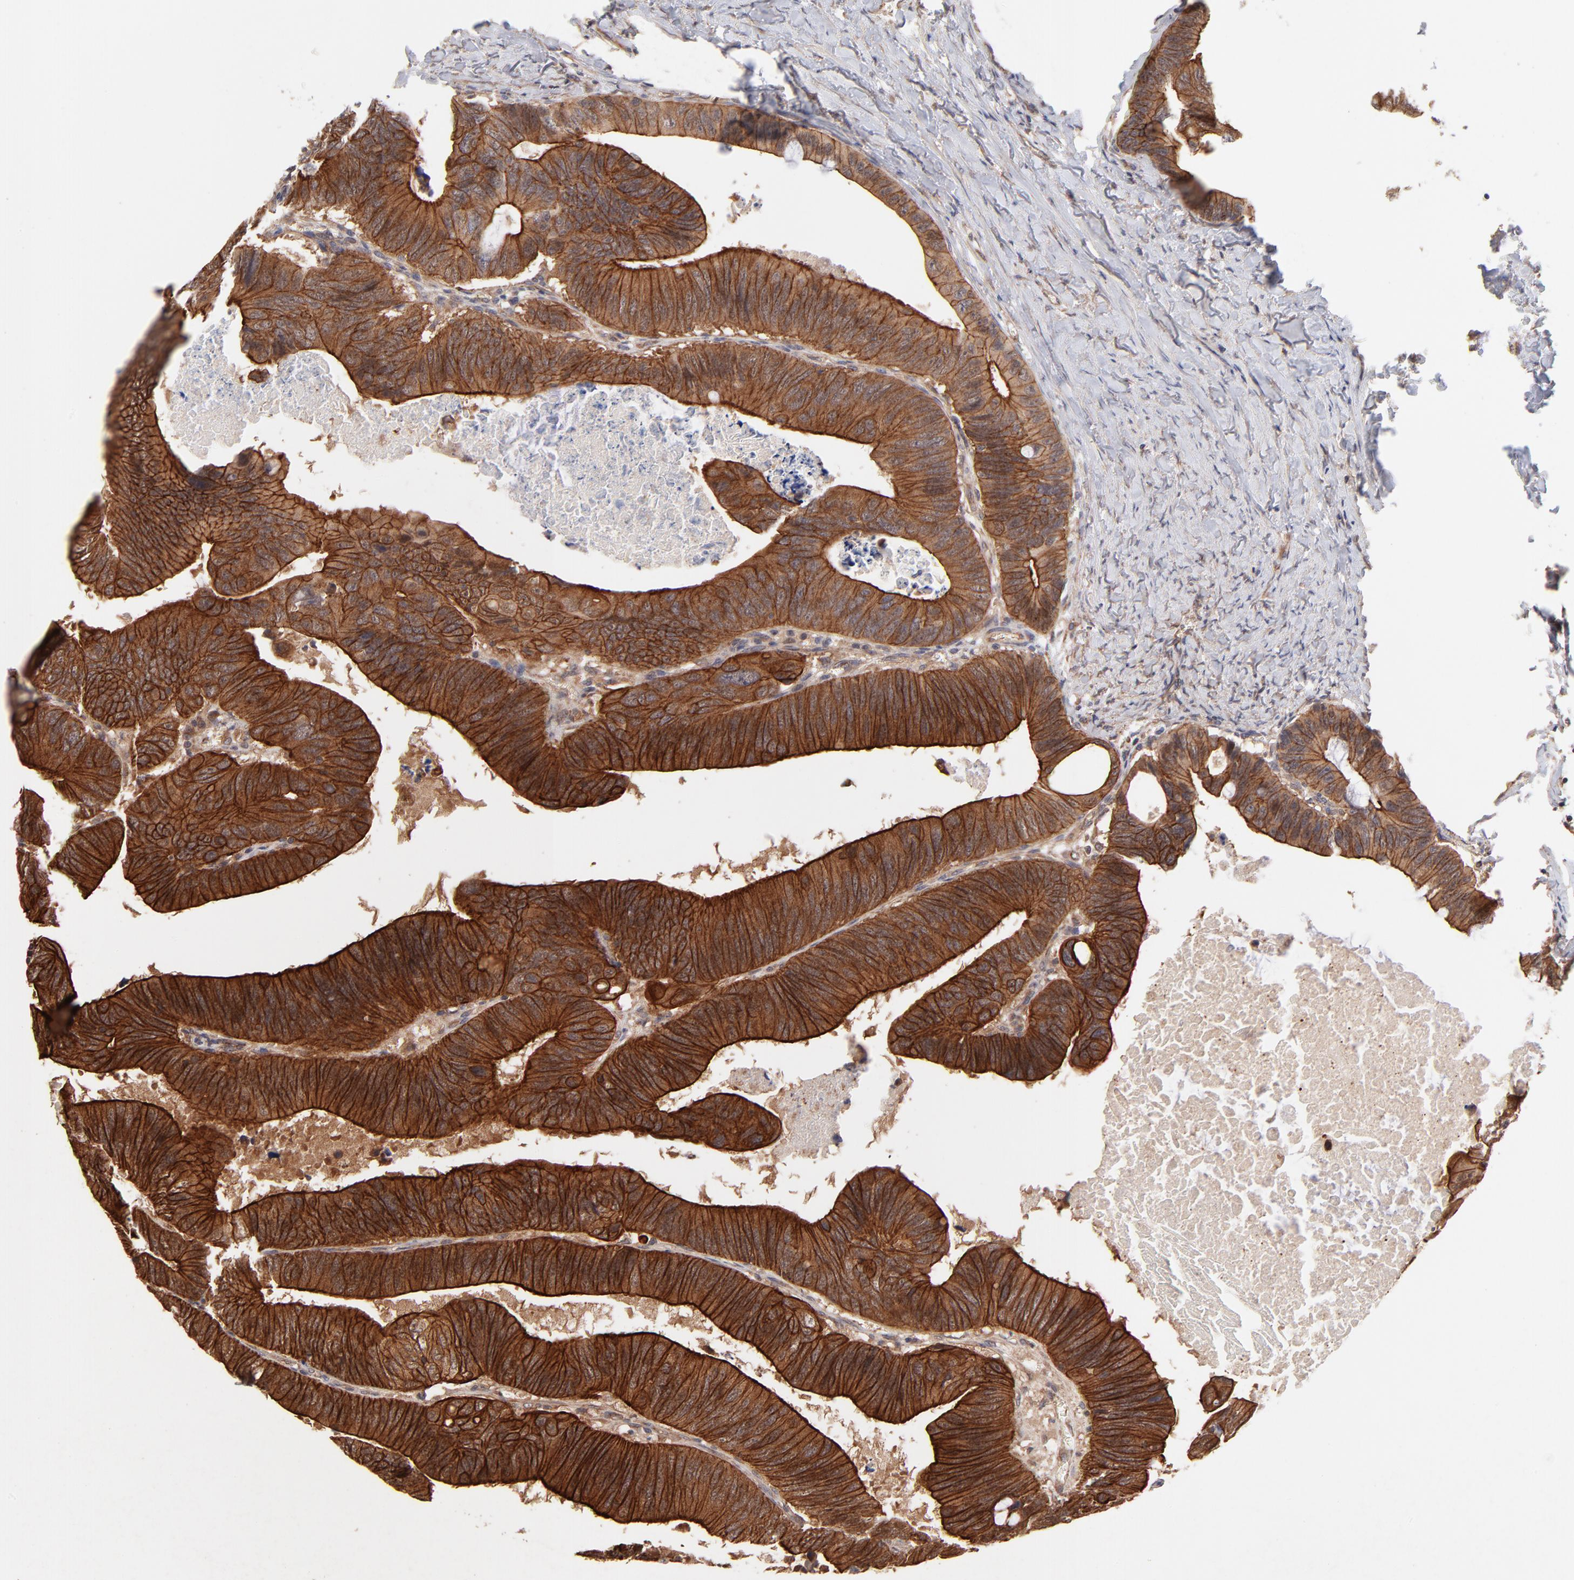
{"staining": {"intensity": "strong", "quantity": ">75%", "location": "cytoplasmic/membranous"}, "tissue": "colorectal cancer", "cell_type": "Tumor cells", "image_type": "cancer", "snomed": [{"axis": "morphology", "description": "Adenocarcinoma, NOS"}, {"axis": "topography", "description": "Colon"}], "caption": "Immunohistochemistry (IHC) (DAB) staining of colorectal adenocarcinoma shows strong cytoplasmic/membranous protein expression in about >75% of tumor cells.", "gene": "STAP2", "patient": {"sex": "female", "age": 55}}